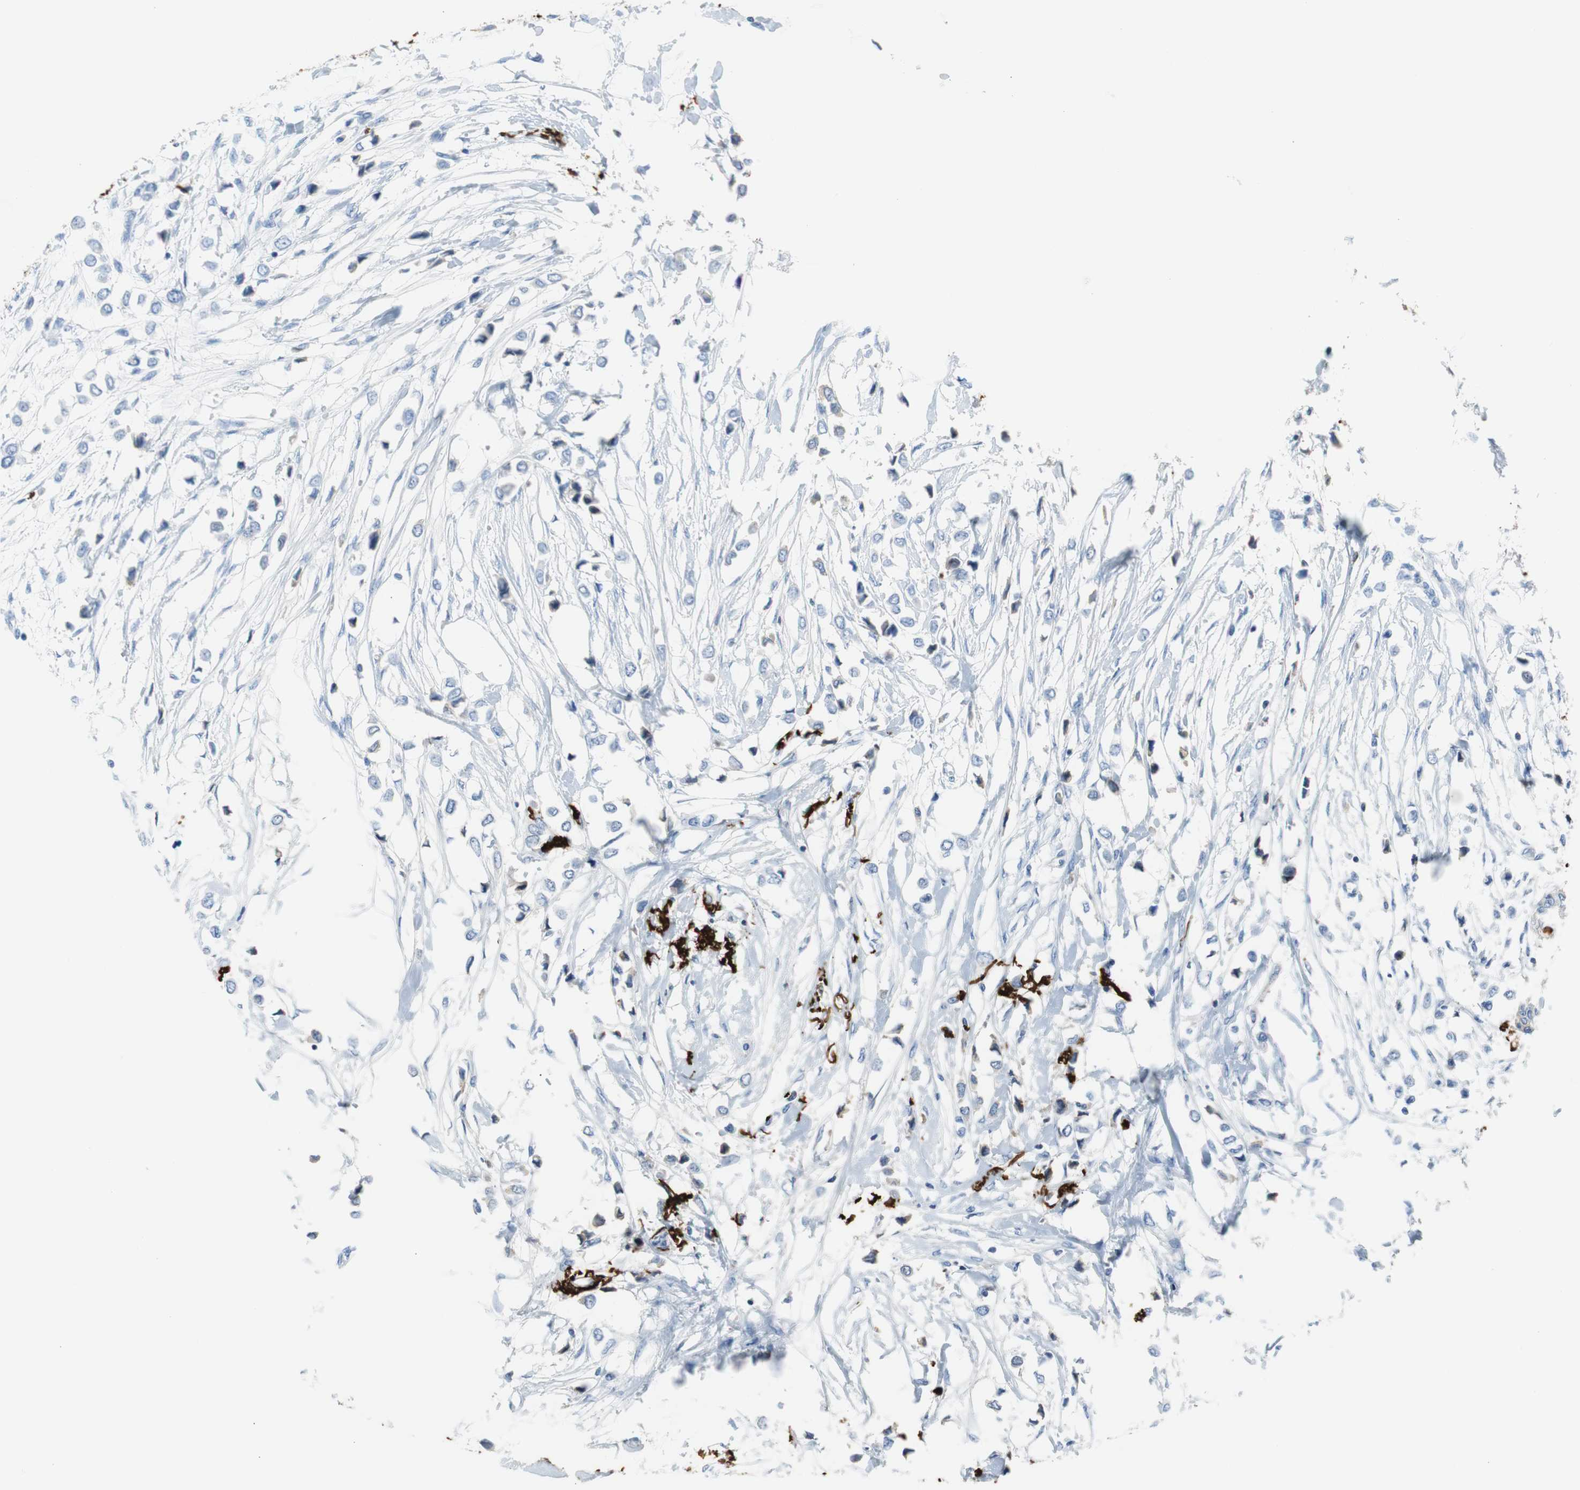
{"staining": {"intensity": "negative", "quantity": "none", "location": "none"}, "tissue": "breast cancer", "cell_type": "Tumor cells", "image_type": "cancer", "snomed": [{"axis": "morphology", "description": "Lobular carcinoma"}, {"axis": "topography", "description": "Breast"}], "caption": "Immunohistochemistry of human breast lobular carcinoma reveals no staining in tumor cells.", "gene": "APCS", "patient": {"sex": "female", "age": 51}}